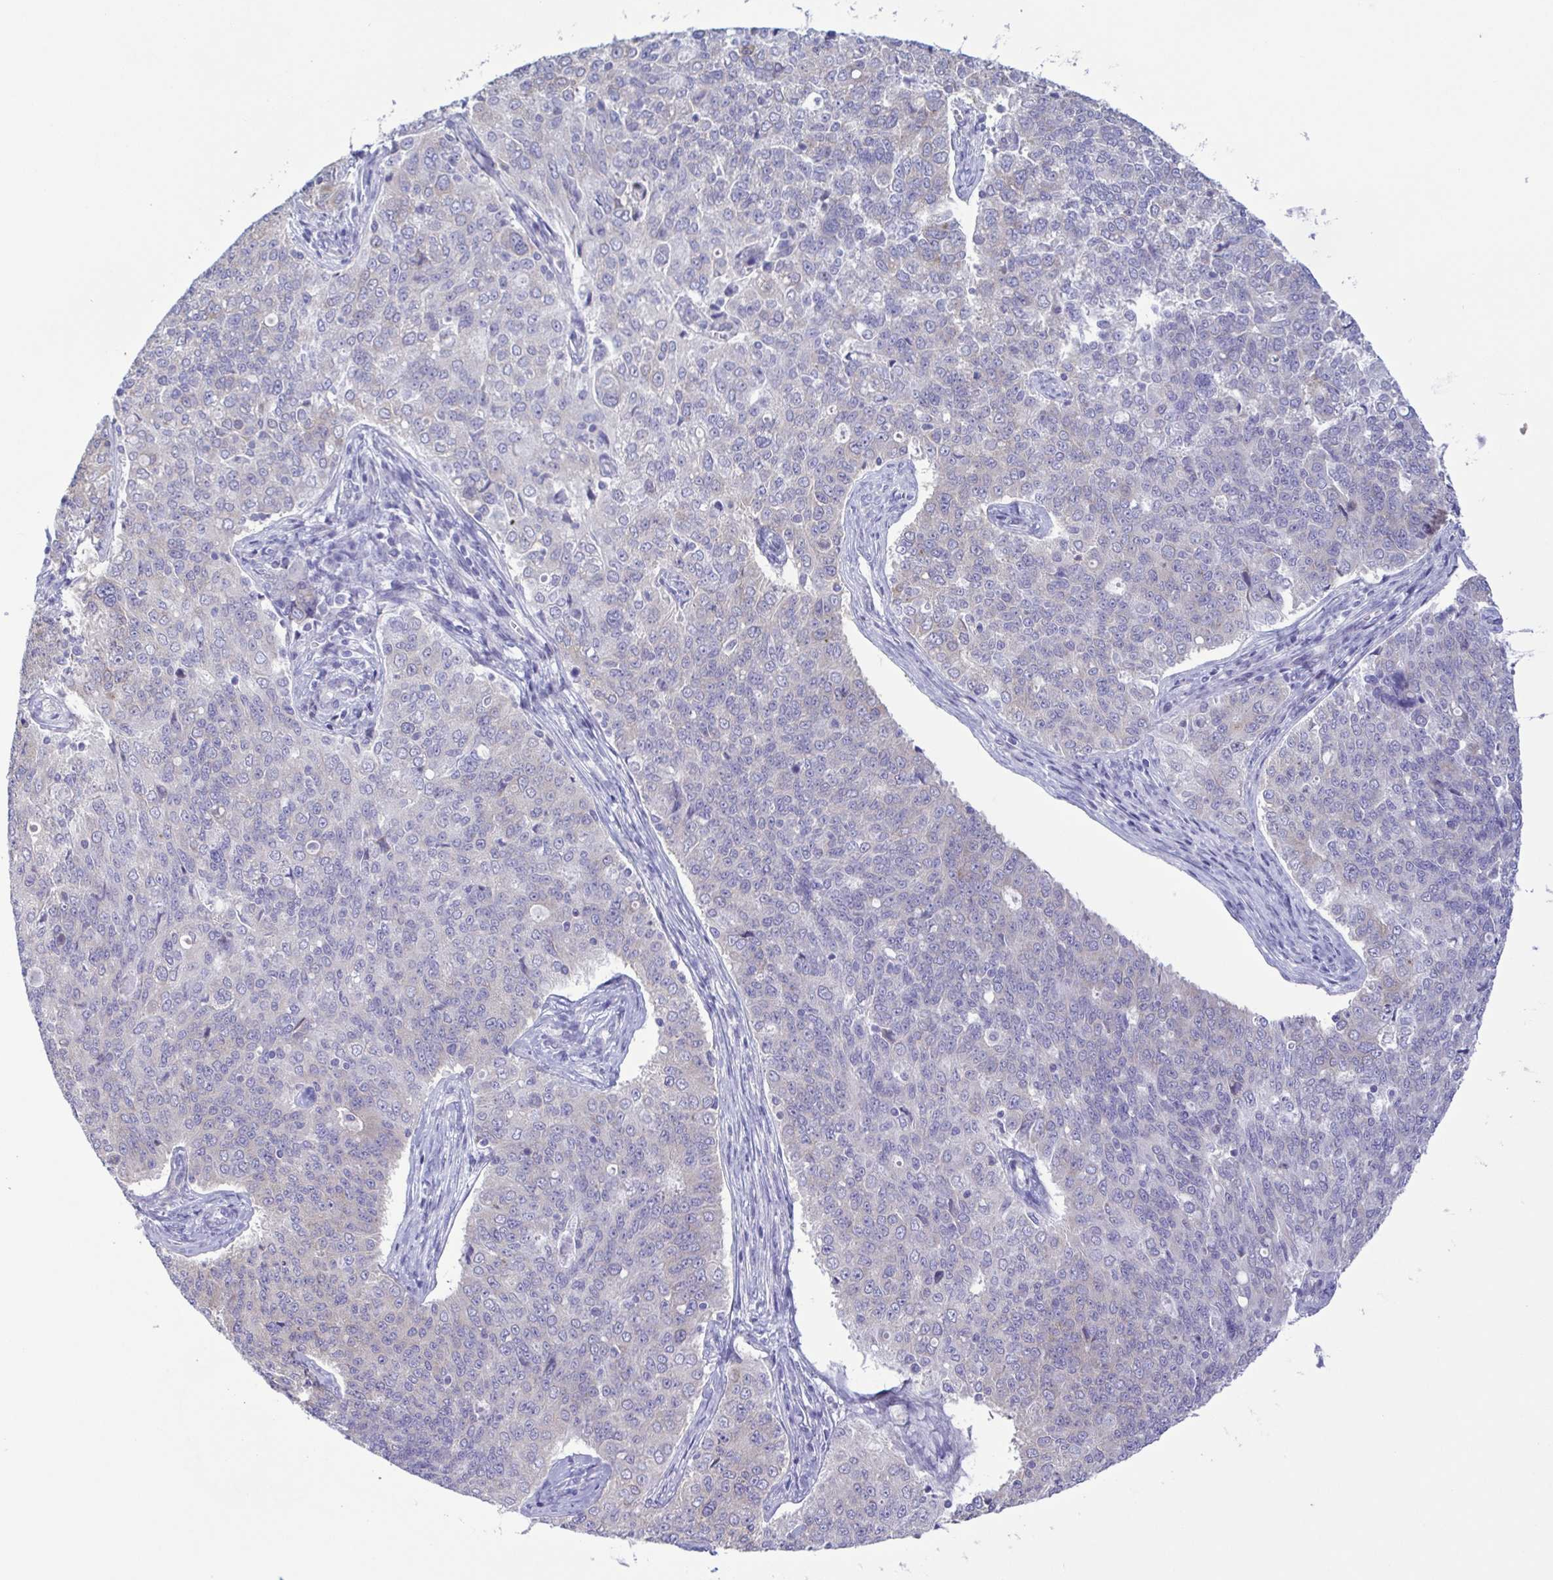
{"staining": {"intensity": "negative", "quantity": "none", "location": "none"}, "tissue": "endometrial cancer", "cell_type": "Tumor cells", "image_type": "cancer", "snomed": [{"axis": "morphology", "description": "Adenocarcinoma, NOS"}, {"axis": "topography", "description": "Endometrium"}], "caption": "Endometrial cancer was stained to show a protein in brown. There is no significant expression in tumor cells.", "gene": "TNNI3", "patient": {"sex": "female", "age": 43}}